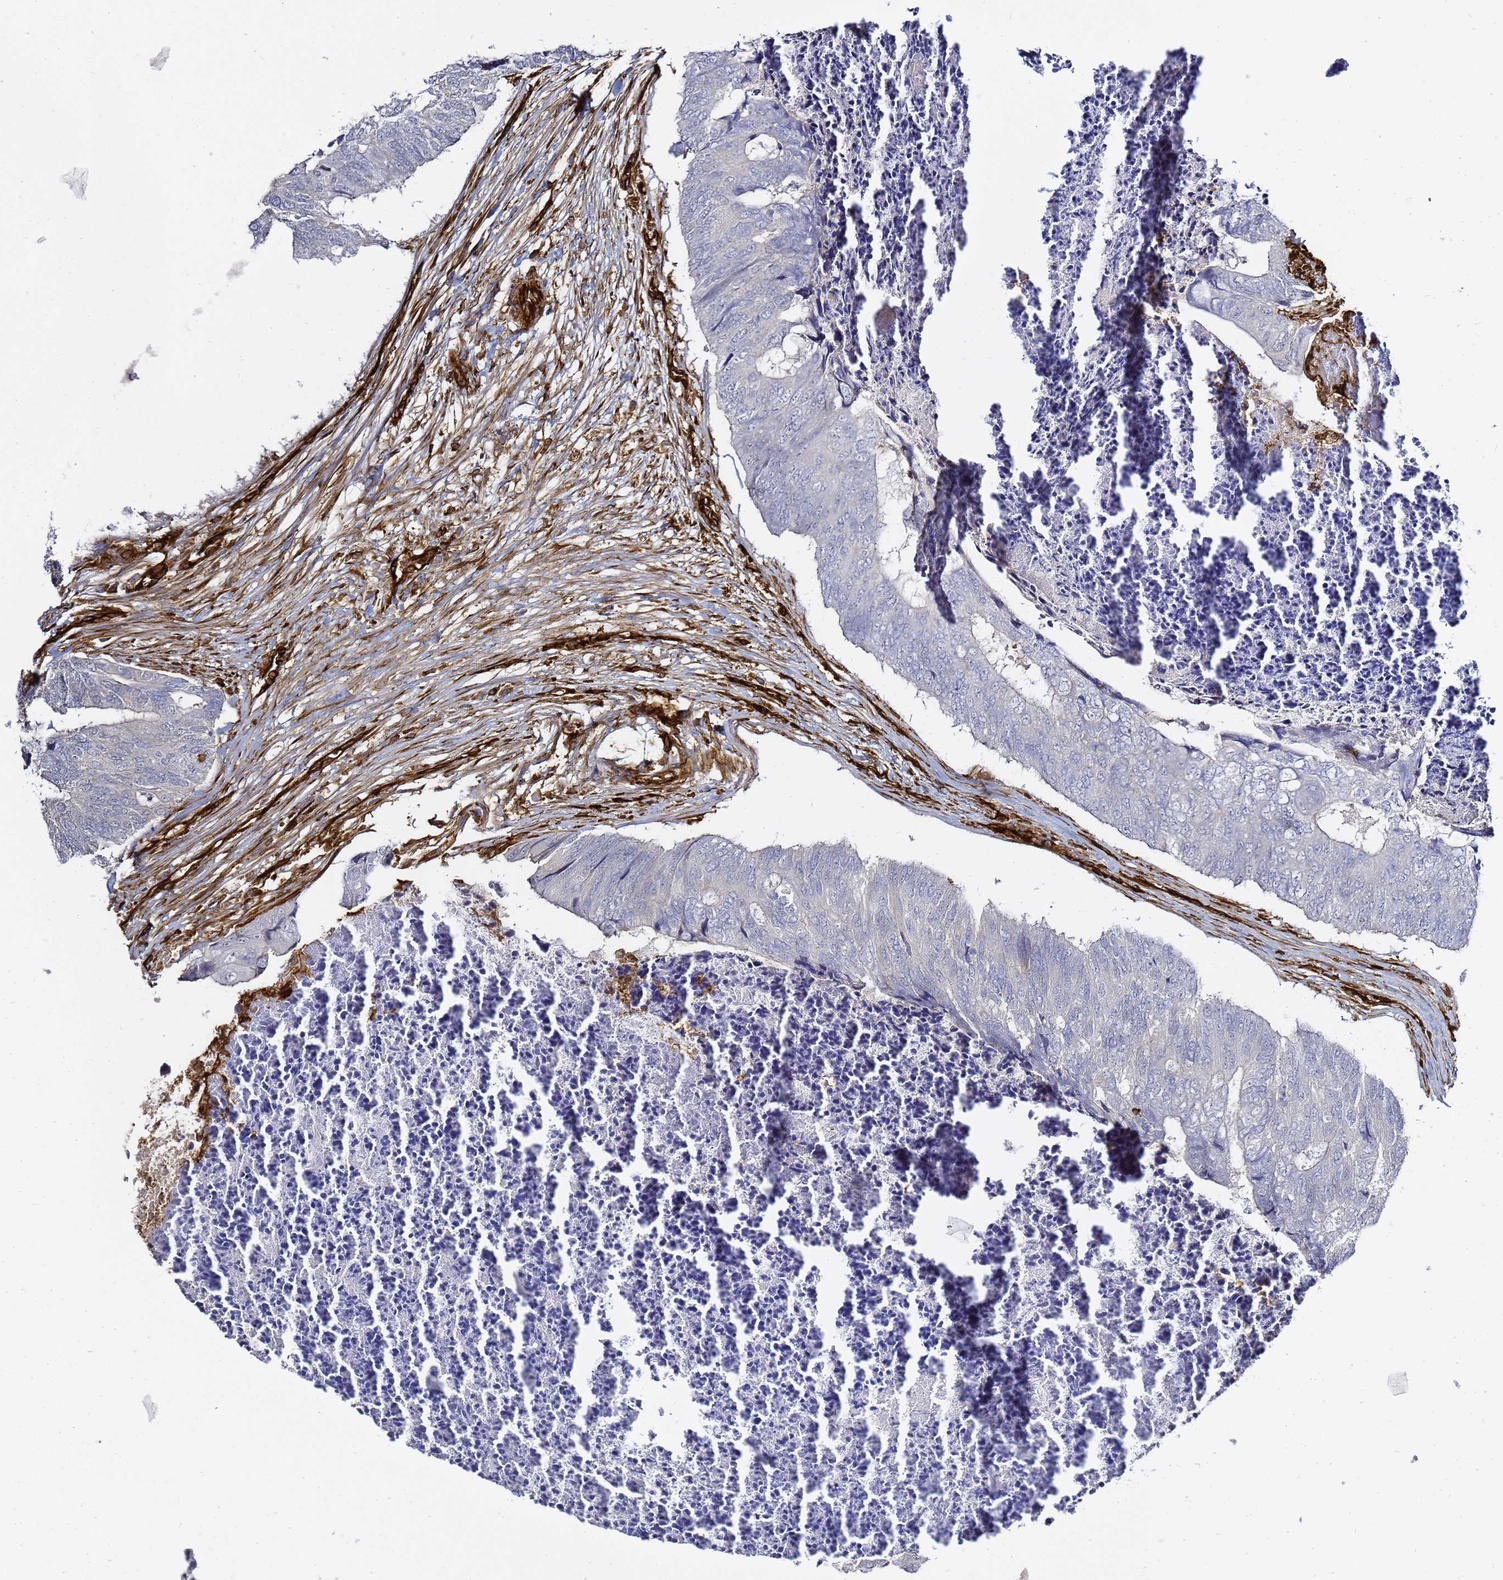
{"staining": {"intensity": "negative", "quantity": "none", "location": "none"}, "tissue": "colorectal cancer", "cell_type": "Tumor cells", "image_type": "cancer", "snomed": [{"axis": "morphology", "description": "Adenocarcinoma, NOS"}, {"axis": "topography", "description": "Colon"}], "caption": "Tumor cells show no significant protein staining in colorectal cancer.", "gene": "ZBTB8OS", "patient": {"sex": "female", "age": 67}}